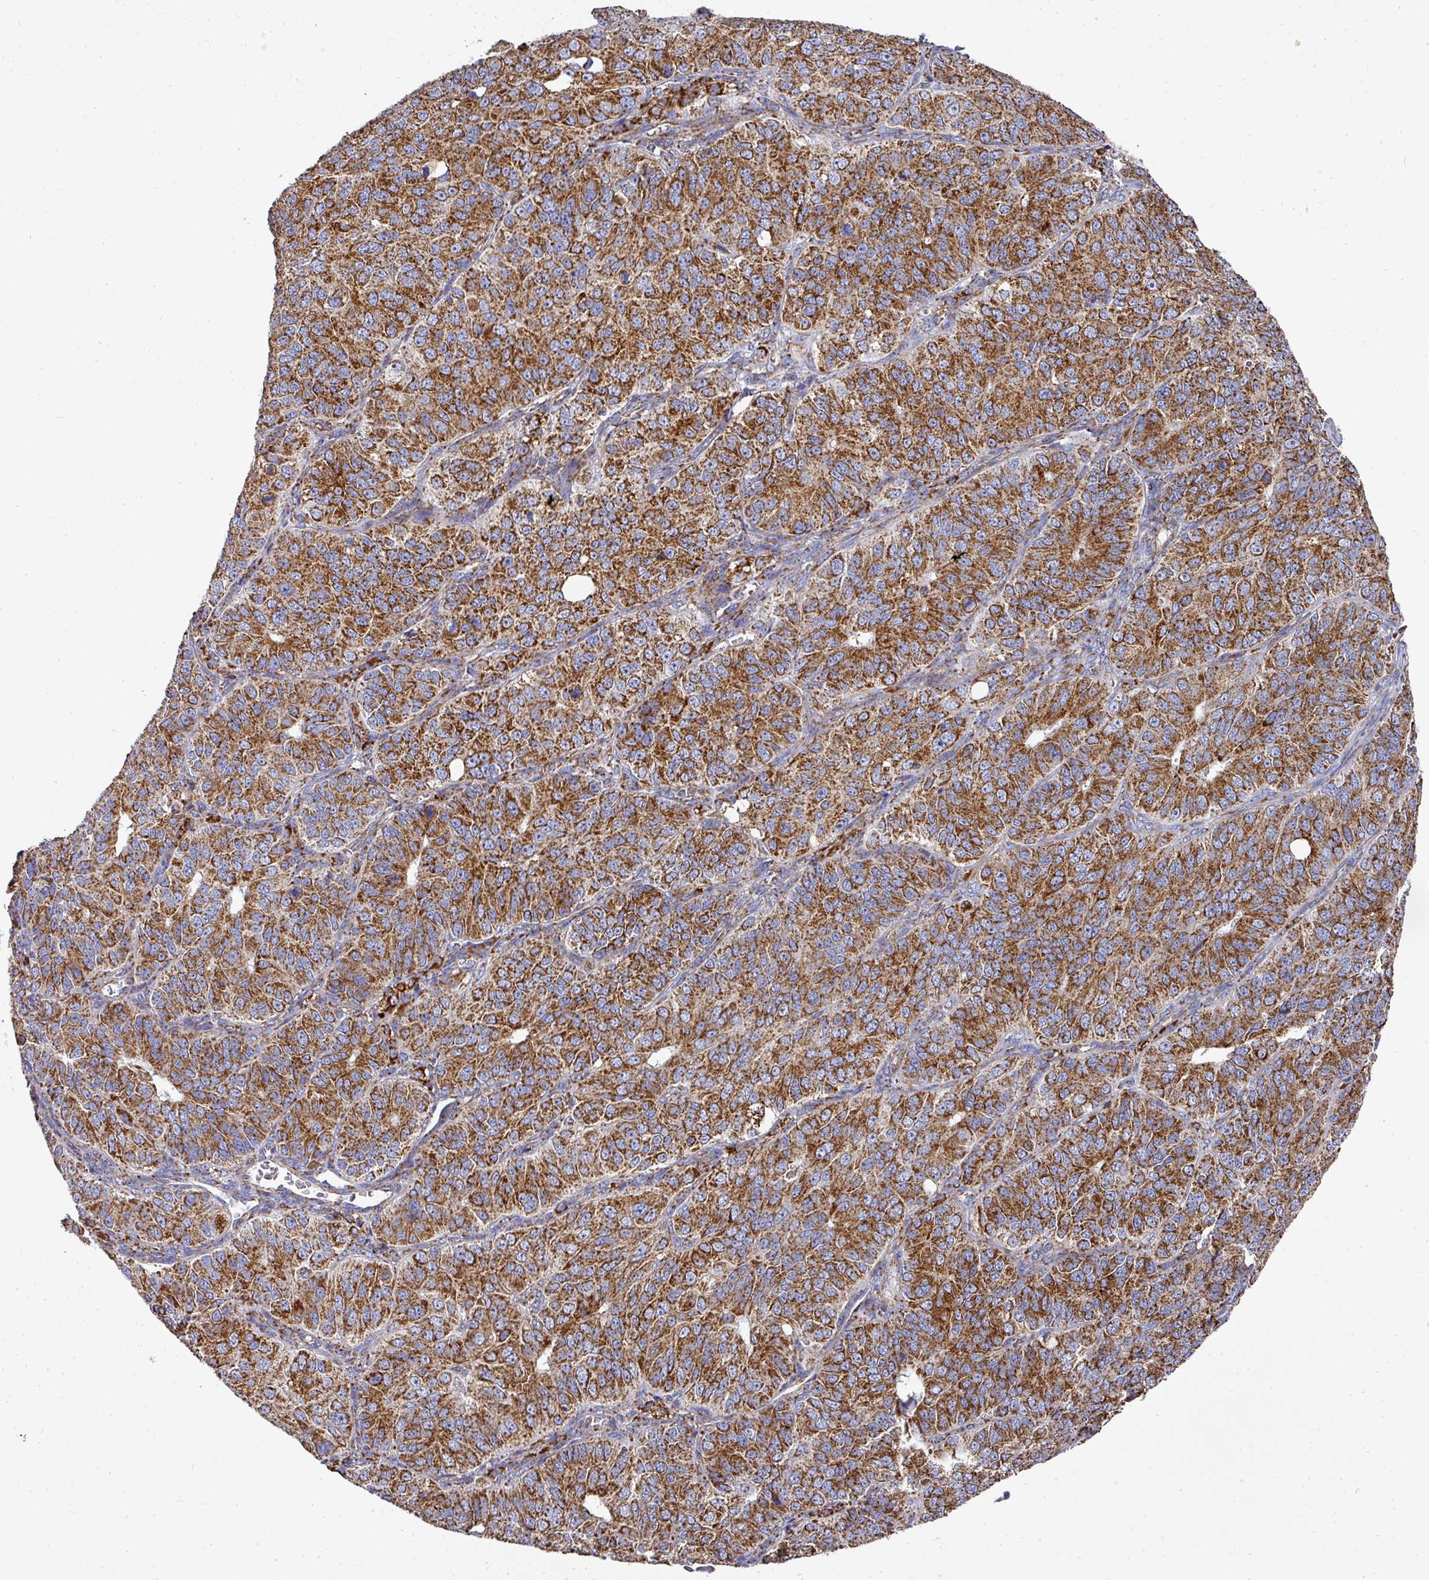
{"staining": {"intensity": "strong", "quantity": ">75%", "location": "cytoplasmic/membranous"}, "tissue": "ovarian cancer", "cell_type": "Tumor cells", "image_type": "cancer", "snomed": [{"axis": "morphology", "description": "Carcinoma, endometroid"}, {"axis": "topography", "description": "Ovary"}], "caption": "There is high levels of strong cytoplasmic/membranous expression in tumor cells of ovarian cancer (endometroid carcinoma), as demonstrated by immunohistochemical staining (brown color).", "gene": "UQCRFS1", "patient": {"sex": "female", "age": 51}}